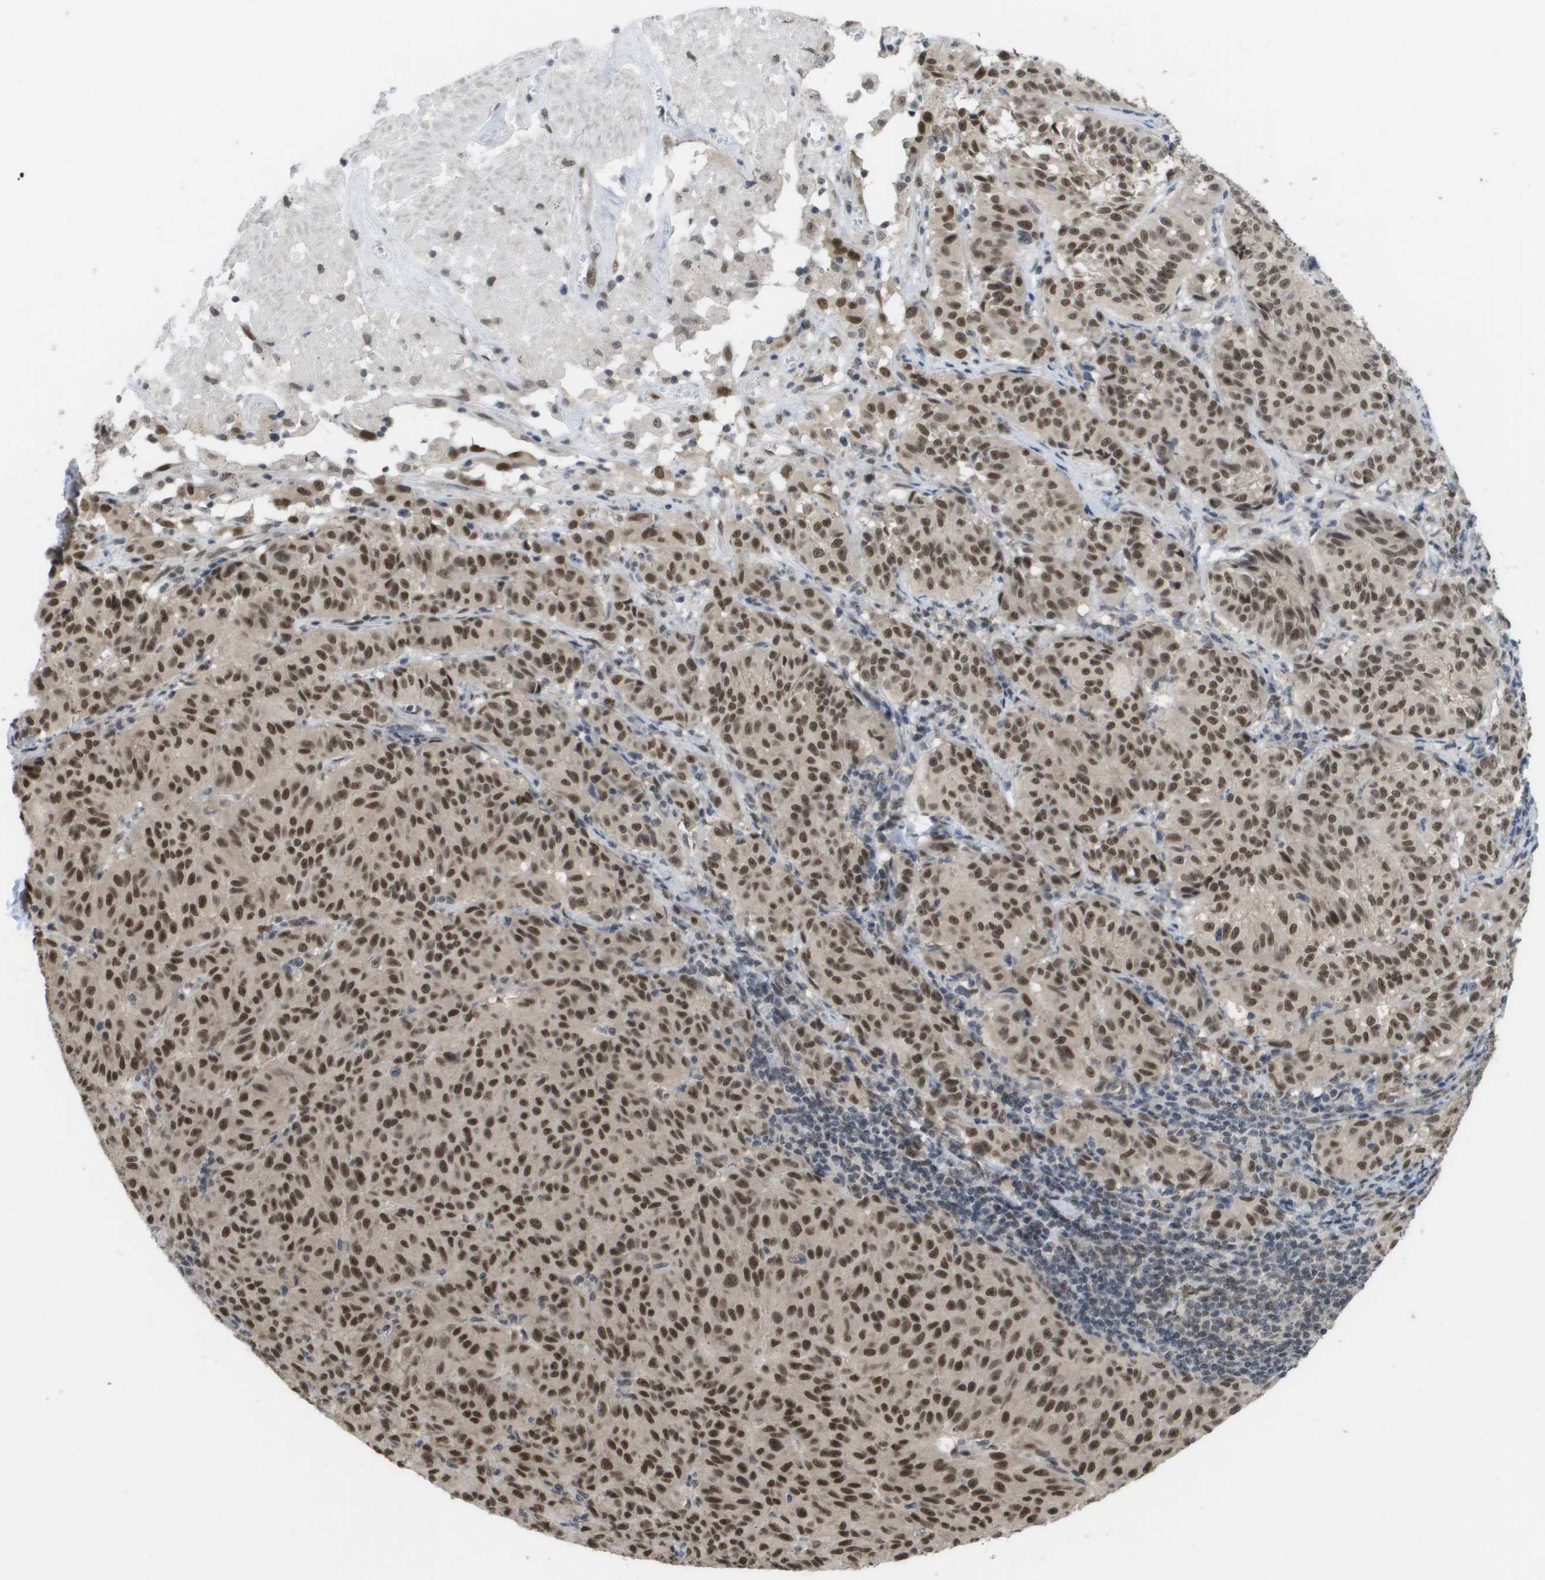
{"staining": {"intensity": "strong", "quantity": ">75%", "location": "nuclear"}, "tissue": "melanoma", "cell_type": "Tumor cells", "image_type": "cancer", "snomed": [{"axis": "morphology", "description": "Malignant melanoma, NOS"}, {"axis": "topography", "description": "Skin"}], "caption": "Human malignant melanoma stained with a brown dye shows strong nuclear positive staining in approximately >75% of tumor cells.", "gene": "CDT1", "patient": {"sex": "female", "age": 72}}